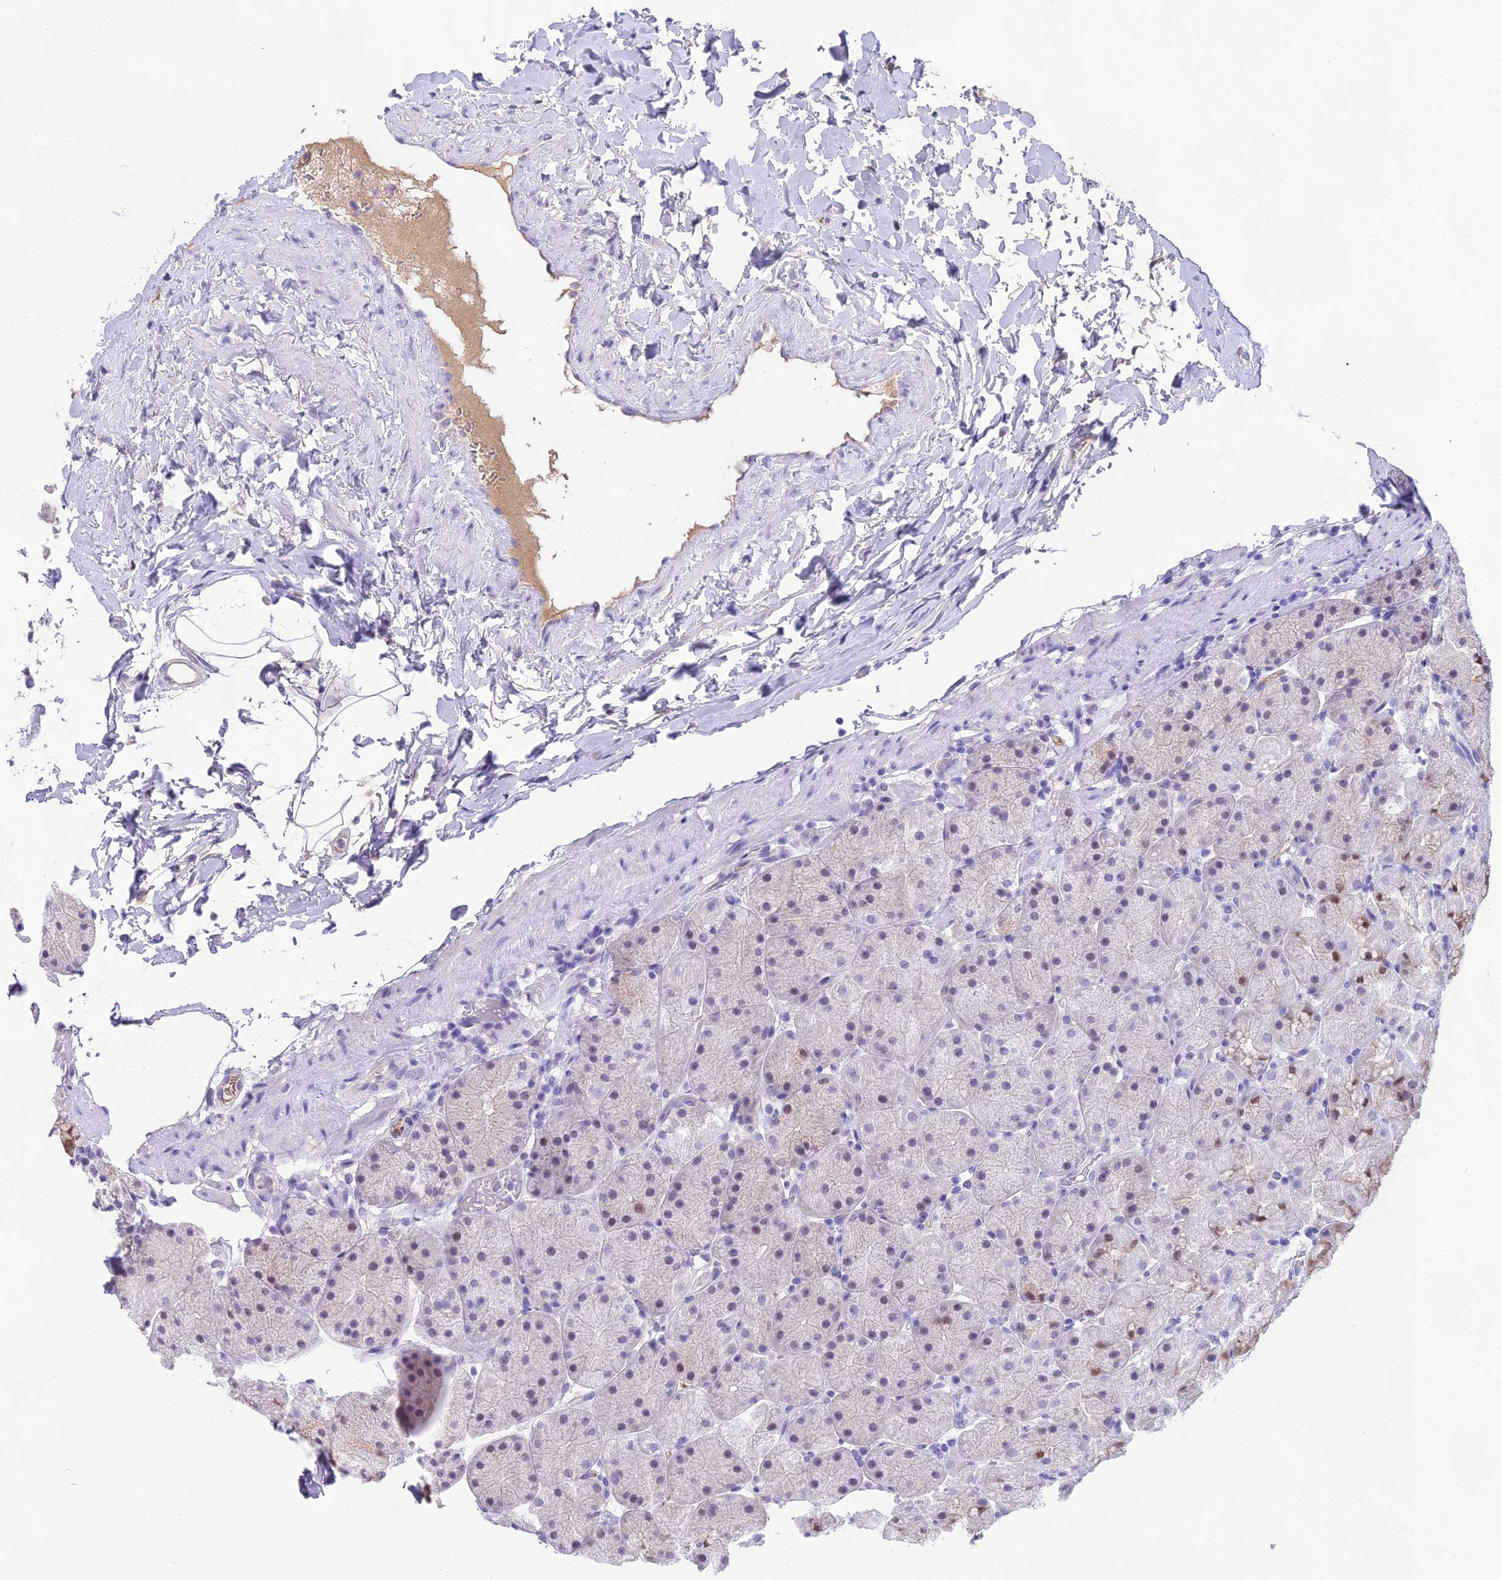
{"staining": {"intensity": "moderate", "quantity": "25%-75%", "location": "cytoplasmic/membranous,nuclear"}, "tissue": "stomach", "cell_type": "Glandular cells", "image_type": "normal", "snomed": [{"axis": "morphology", "description": "Normal tissue, NOS"}, {"axis": "topography", "description": "Stomach, upper"}, {"axis": "topography", "description": "Stomach, lower"}], "caption": "A medium amount of moderate cytoplasmic/membranous,nuclear positivity is seen in approximately 25%-75% of glandular cells in normal stomach. (Brightfield microscopy of DAB IHC at high magnification).", "gene": "MAT2A", "patient": {"sex": "male", "age": 67}}